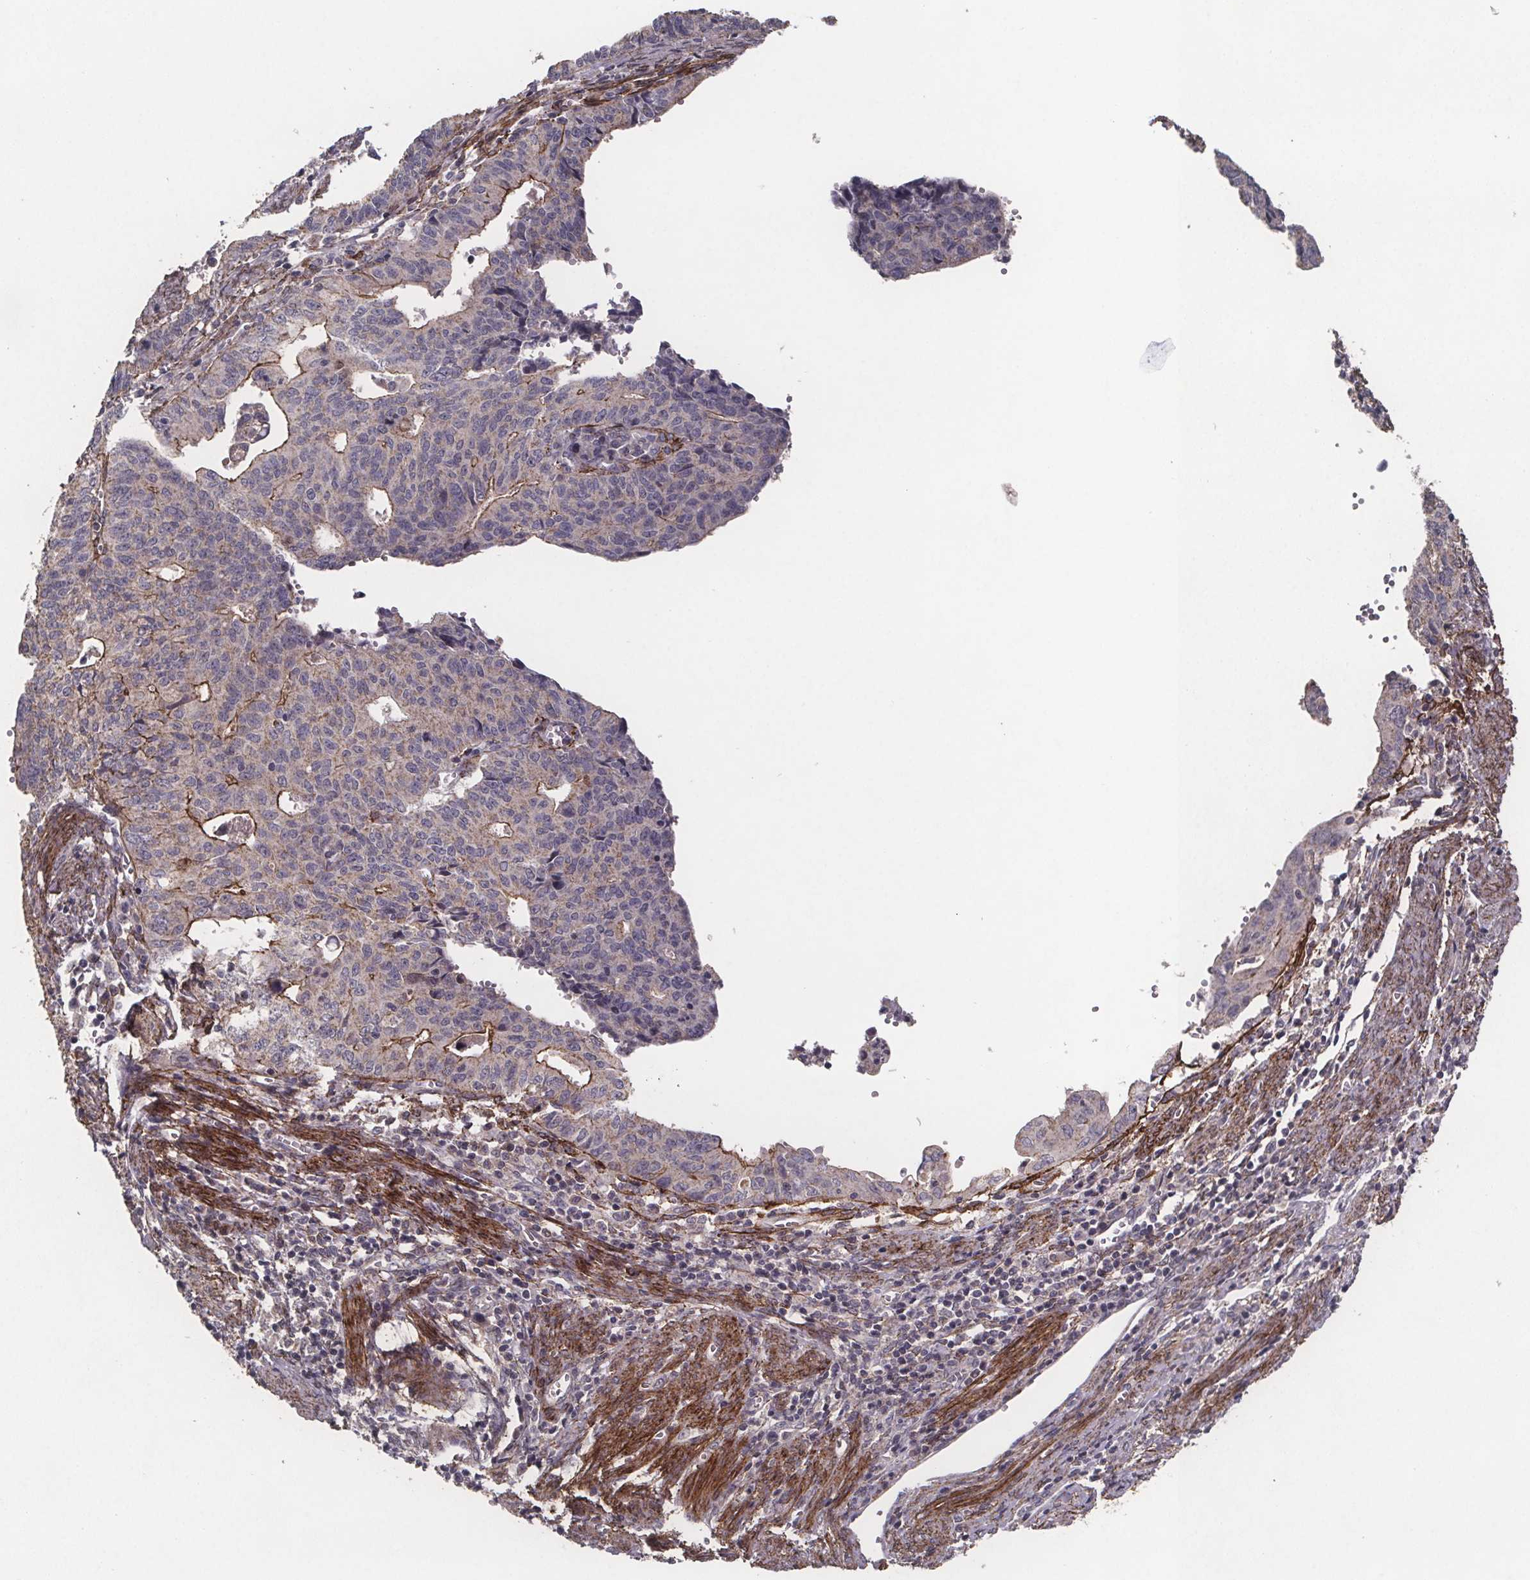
{"staining": {"intensity": "strong", "quantity": "<25%", "location": "cytoplasmic/membranous"}, "tissue": "endometrial cancer", "cell_type": "Tumor cells", "image_type": "cancer", "snomed": [{"axis": "morphology", "description": "Adenocarcinoma, NOS"}, {"axis": "topography", "description": "Endometrium"}], "caption": "Human endometrial cancer stained with a brown dye shows strong cytoplasmic/membranous positive staining in about <25% of tumor cells.", "gene": "PALLD", "patient": {"sex": "female", "age": 65}}